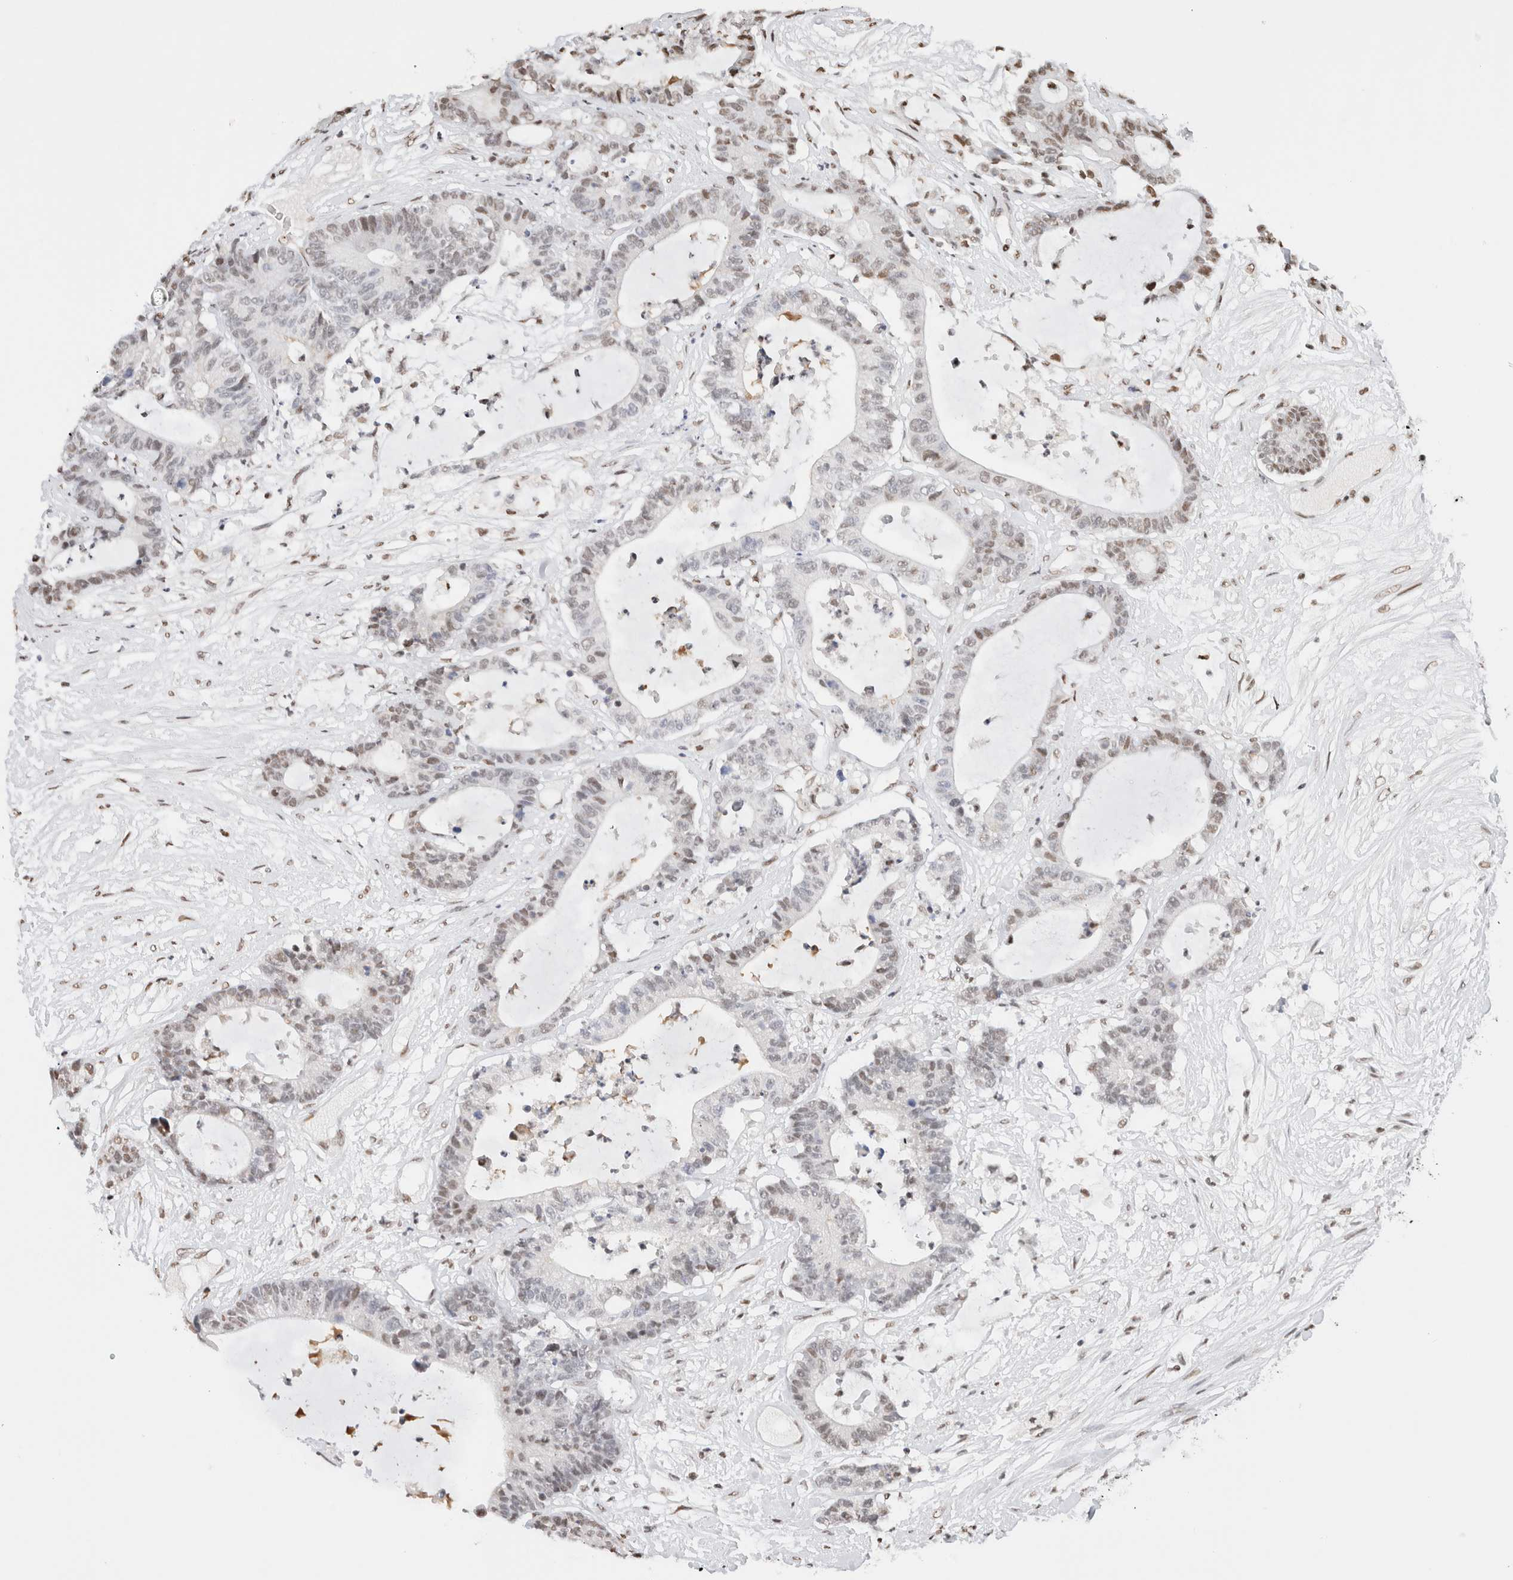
{"staining": {"intensity": "weak", "quantity": "25%-75%", "location": "nuclear"}, "tissue": "colorectal cancer", "cell_type": "Tumor cells", "image_type": "cancer", "snomed": [{"axis": "morphology", "description": "Adenocarcinoma, NOS"}, {"axis": "topography", "description": "Colon"}], "caption": "Protein staining exhibits weak nuclear positivity in about 25%-75% of tumor cells in colorectal cancer (adenocarcinoma). (Stains: DAB in brown, nuclei in blue, Microscopy: brightfield microscopy at high magnification).", "gene": "SUPT3H", "patient": {"sex": "female", "age": 84}}